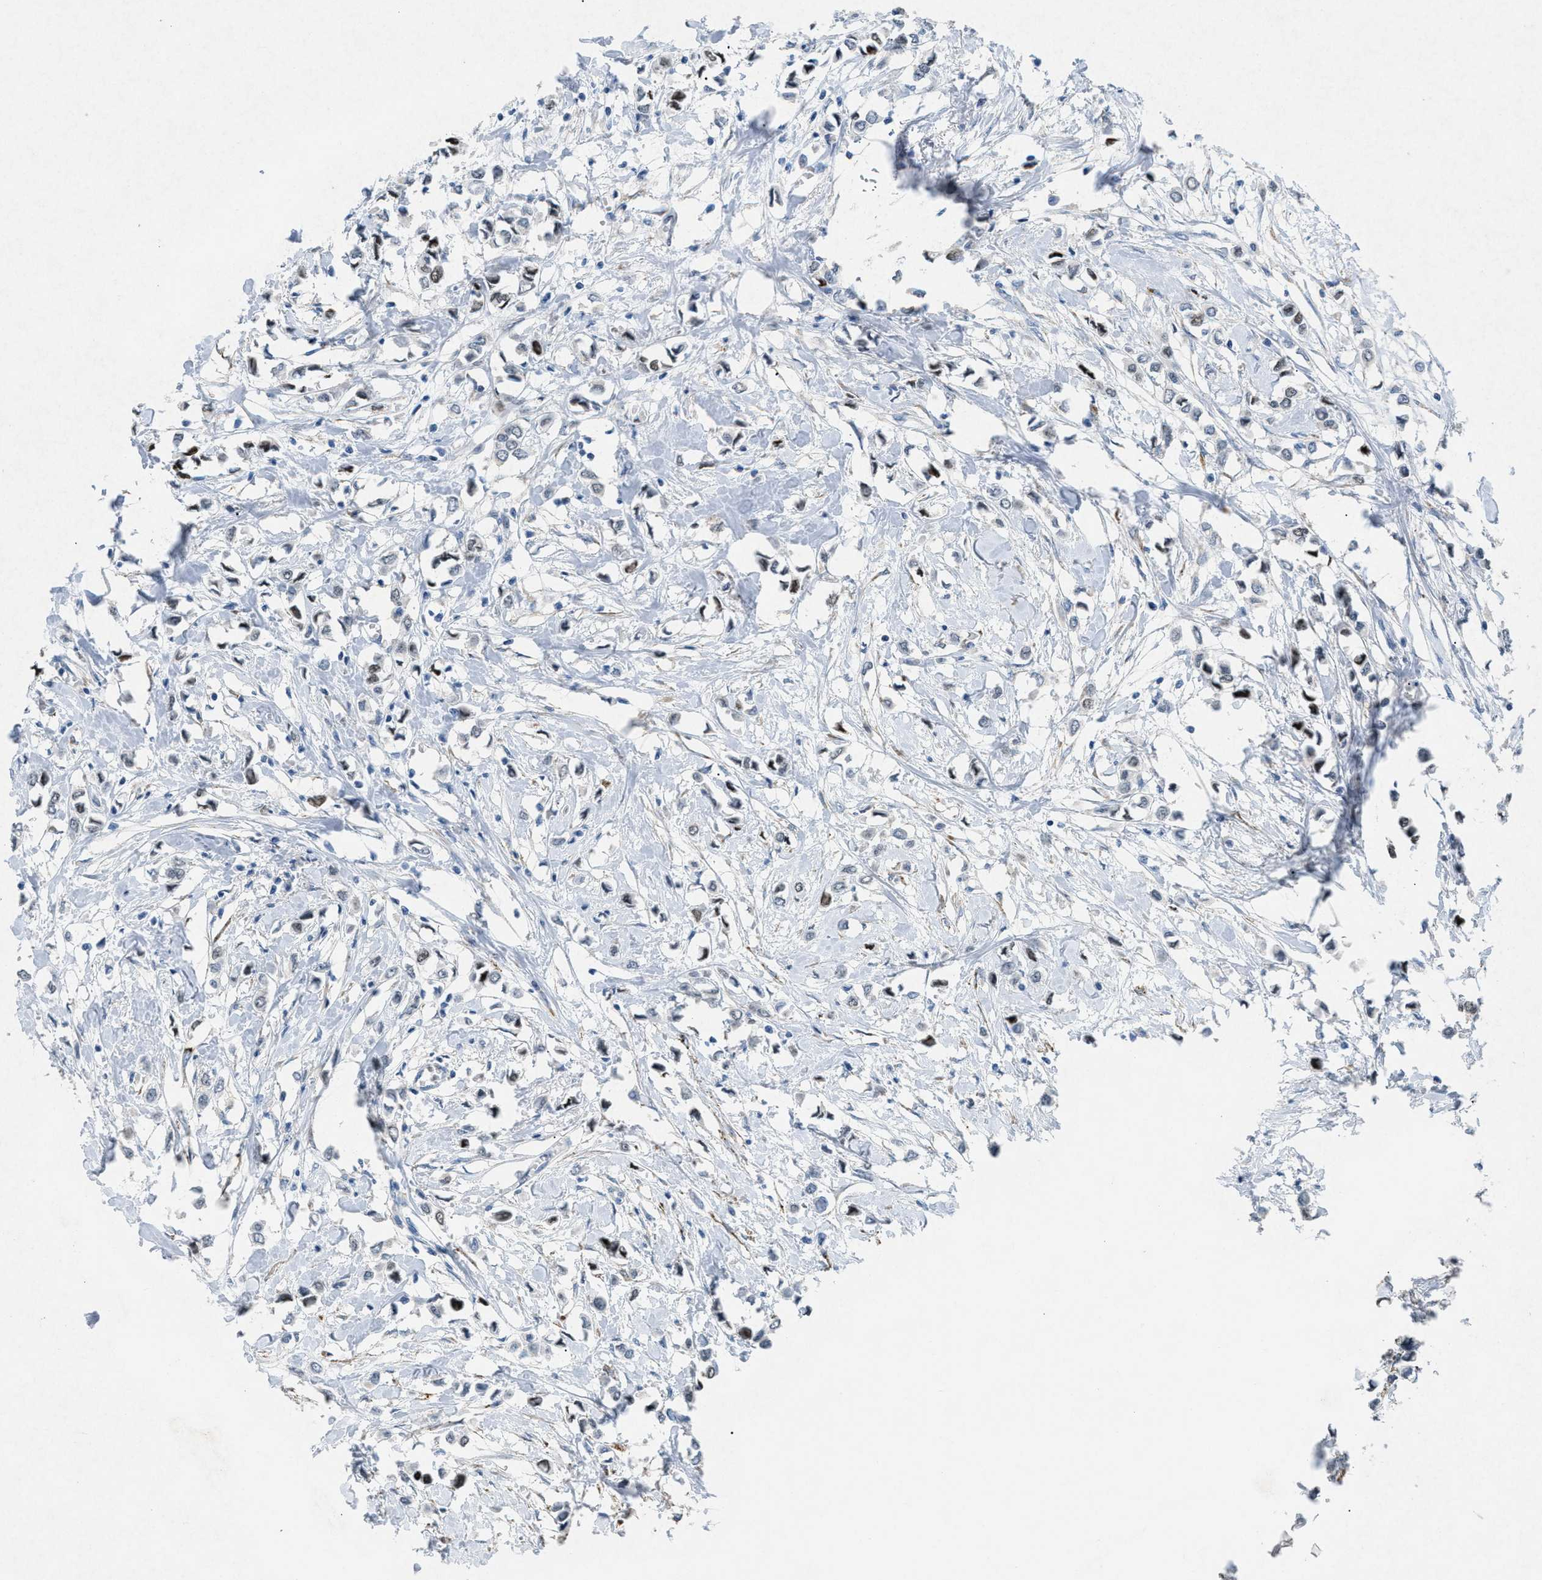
{"staining": {"intensity": "negative", "quantity": "none", "location": "none"}, "tissue": "breast cancer", "cell_type": "Tumor cells", "image_type": "cancer", "snomed": [{"axis": "morphology", "description": "Lobular carcinoma"}, {"axis": "topography", "description": "Breast"}], "caption": "Lobular carcinoma (breast) was stained to show a protein in brown. There is no significant expression in tumor cells. (Brightfield microscopy of DAB immunohistochemistry at high magnification).", "gene": "TASOR", "patient": {"sex": "female", "age": 51}}